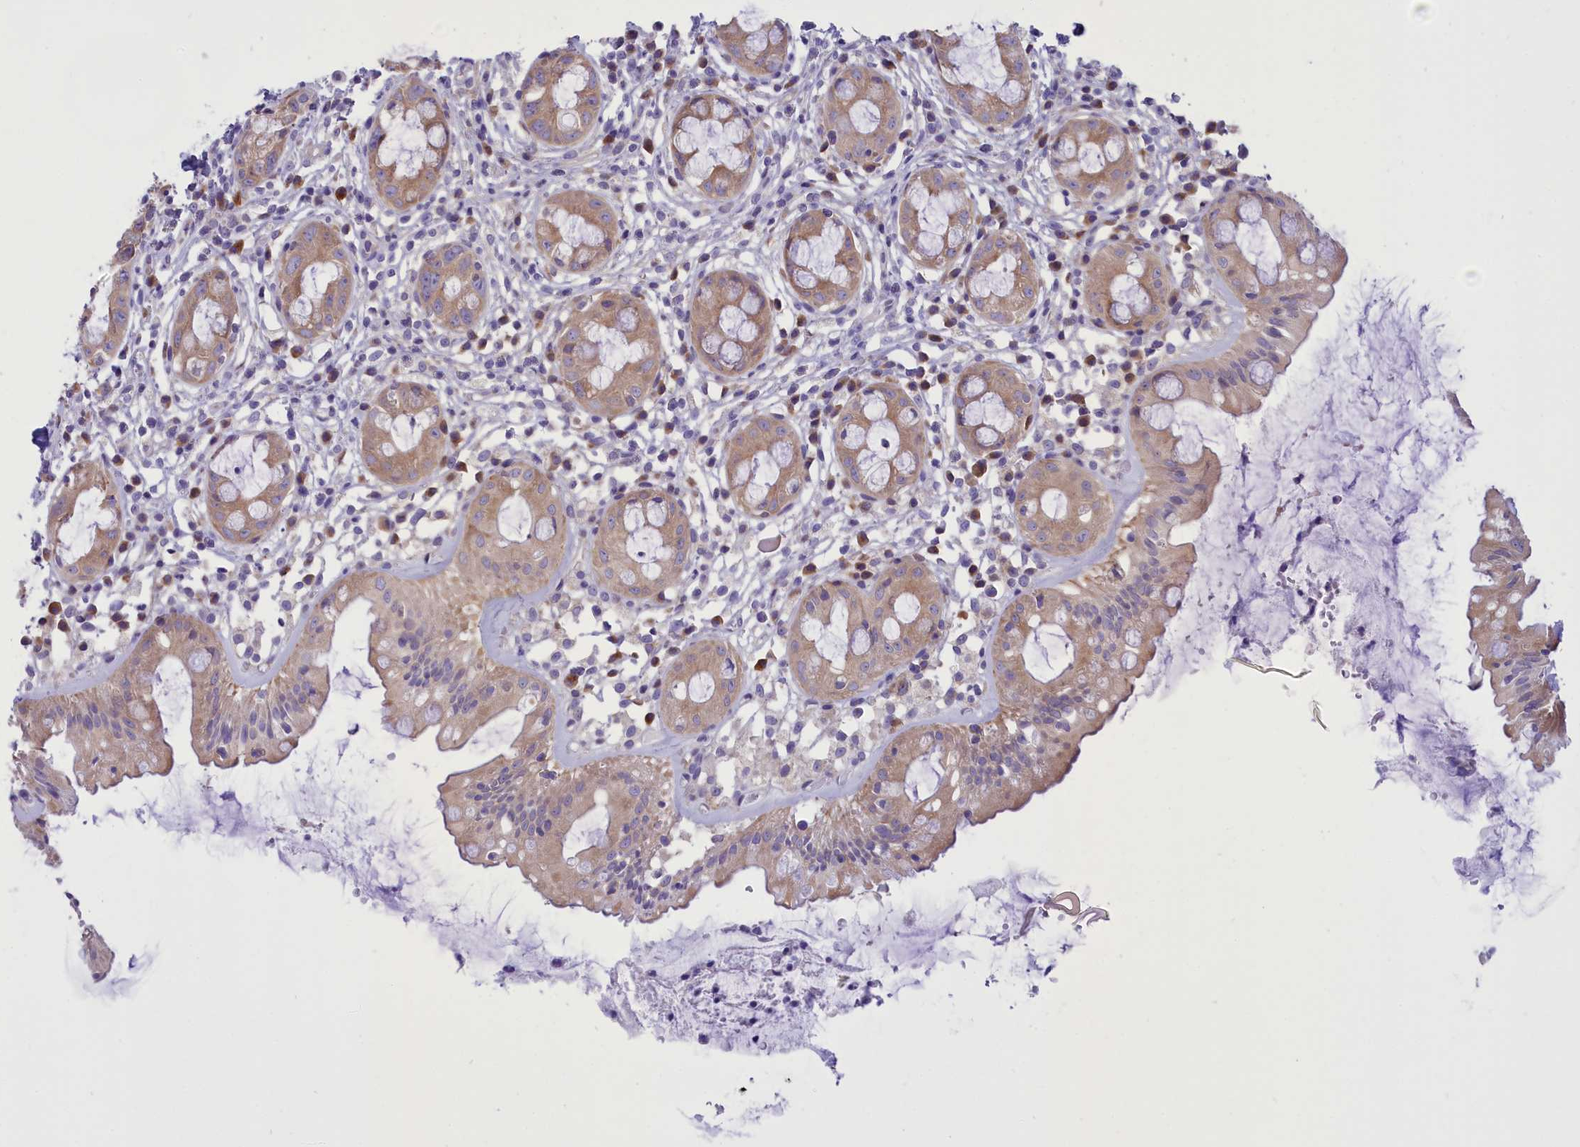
{"staining": {"intensity": "weak", "quantity": ">75%", "location": "cytoplasmic/membranous"}, "tissue": "rectum", "cell_type": "Glandular cells", "image_type": "normal", "snomed": [{"axis": "morphology", "description": "Normal tissue, NOS"}, {"axis": "topography", "description": "Rectum"}], "caption": "IHC (DAB) staining of unremarkable human rectum demonstrates weak cytoplasmic/membranous protein positivity in about >75% of glandular cells.", "gene": "DCAF16", "patient": {"sex": "female", "age": 57}}